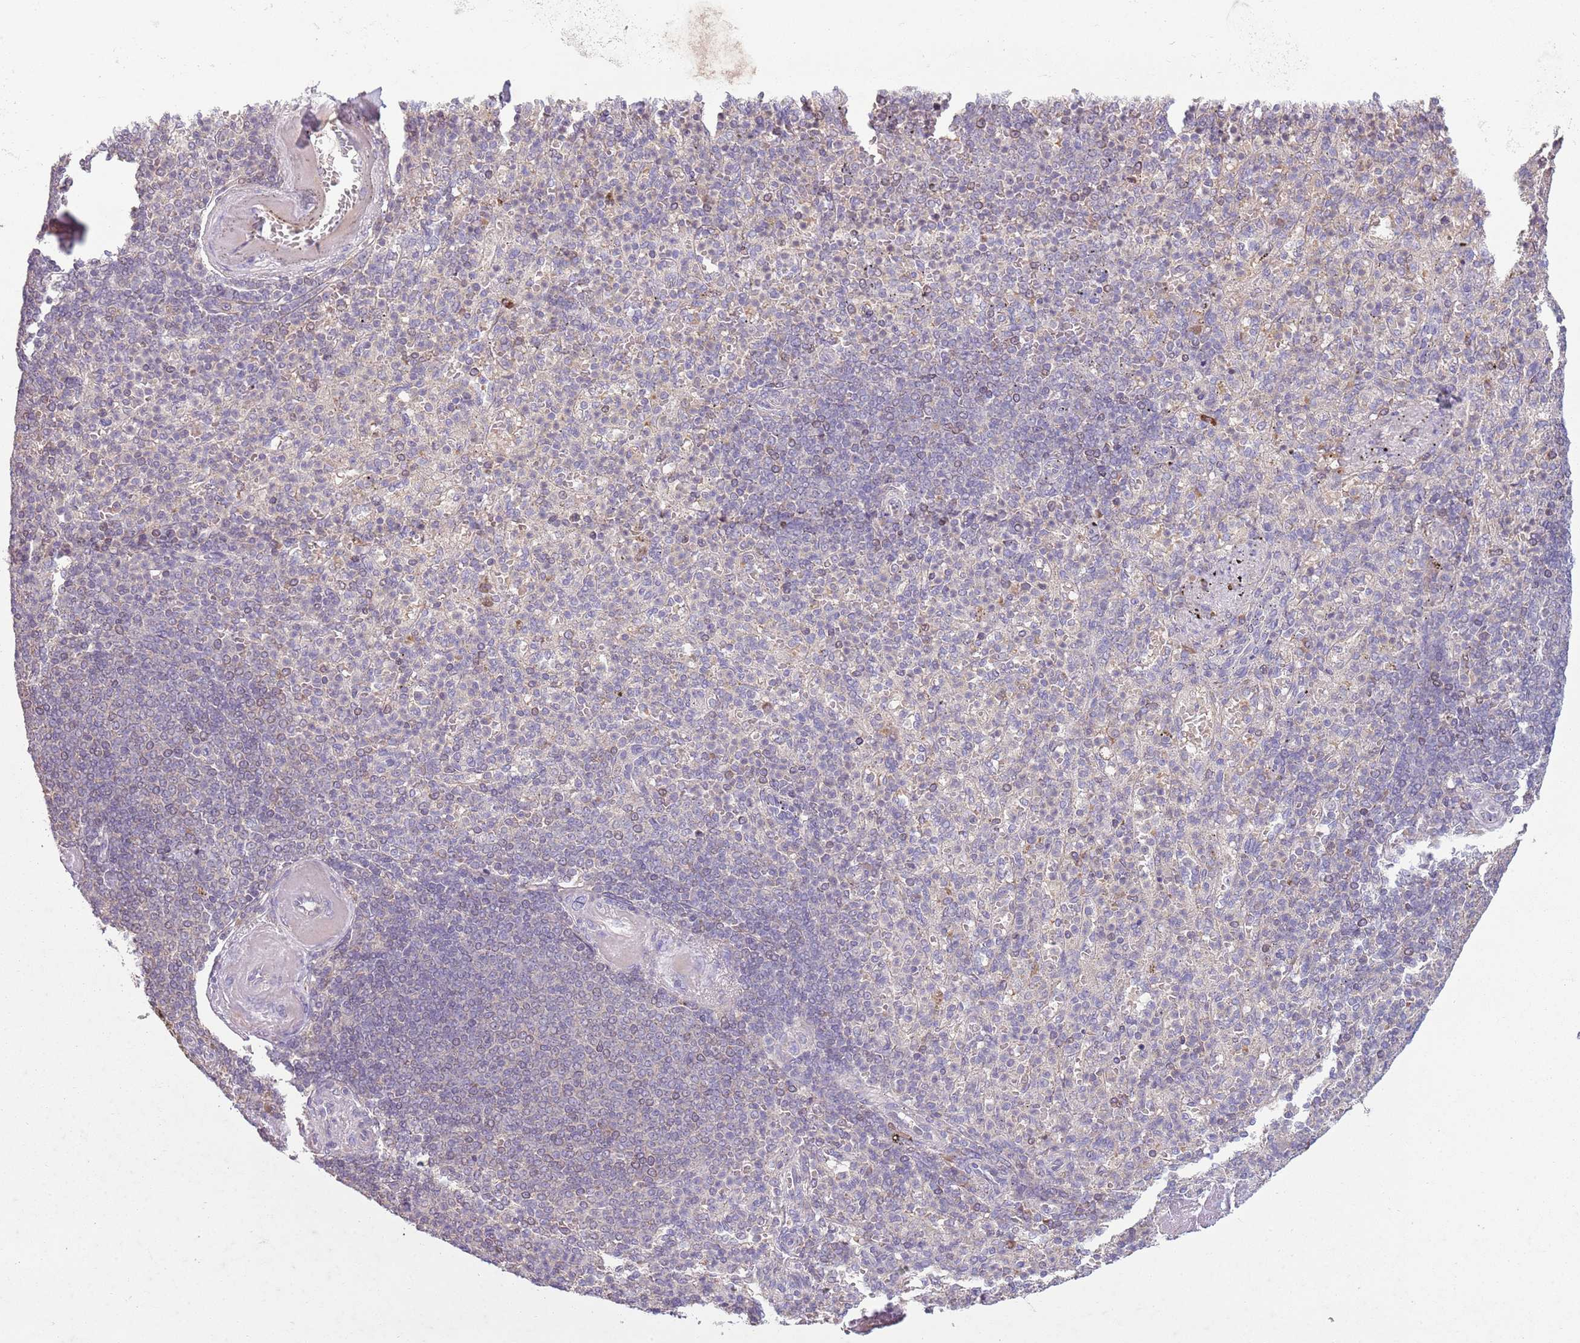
{"staining": {"intensity": "negative", "quantity": "none", "location": "none"}, "tissue": "spleen", "cell_type": "Cells in red pulp", "image_type": "normal", "snomed": [{"axis": "morphology", "description": "Normal tissue, NOS"}, {"axis": "topography", "description": "Spleen"}], "caption": "Immunohistochemistry (IHC) photomicrograph of unremarkable human spleen stained for a protein (brown), which displays no positivity in cells in red pulp.", "gene": "TEKT4", "patient": {"sex": "female", "age": 74}}